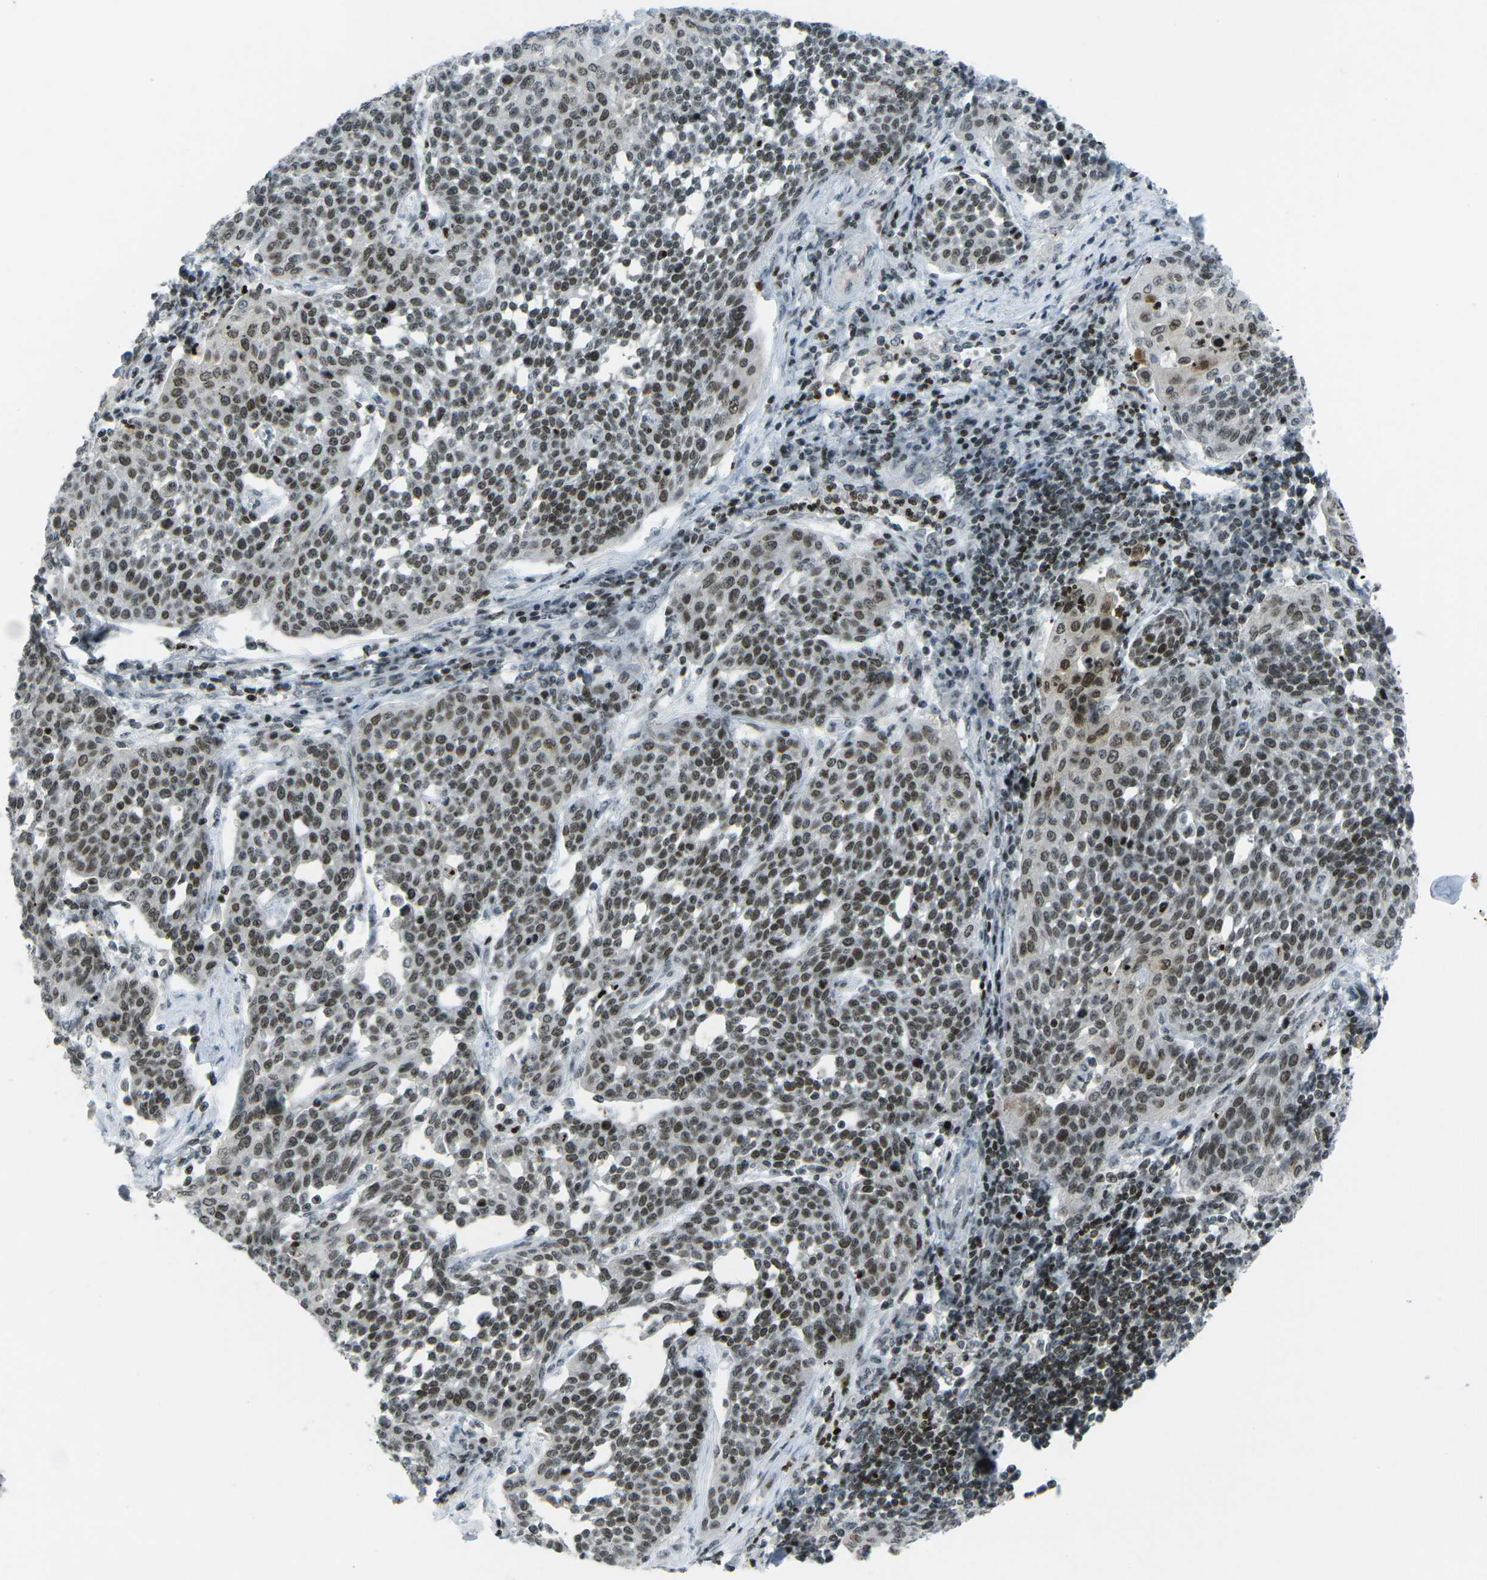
{"staining": {"intensity": "moderate", "quantity": ">75%", "location": "nuclear"}, "tissue": "cervical cancer", "cell_type": "Tumor cells", "image_type": "cancer", "snomed": [{"axis": "morphology", "description": "Squamous cell carcinoma, NOS"}, {"axis": "topography", "description": "Cervix"}], "caption": "Cervical cancer (squamous cell carcinoma) stained for a protein displays moderate nuclear positivity in tumor cells.", "gene": "EME1", "patient": {"sex": "female", "age": 34}}